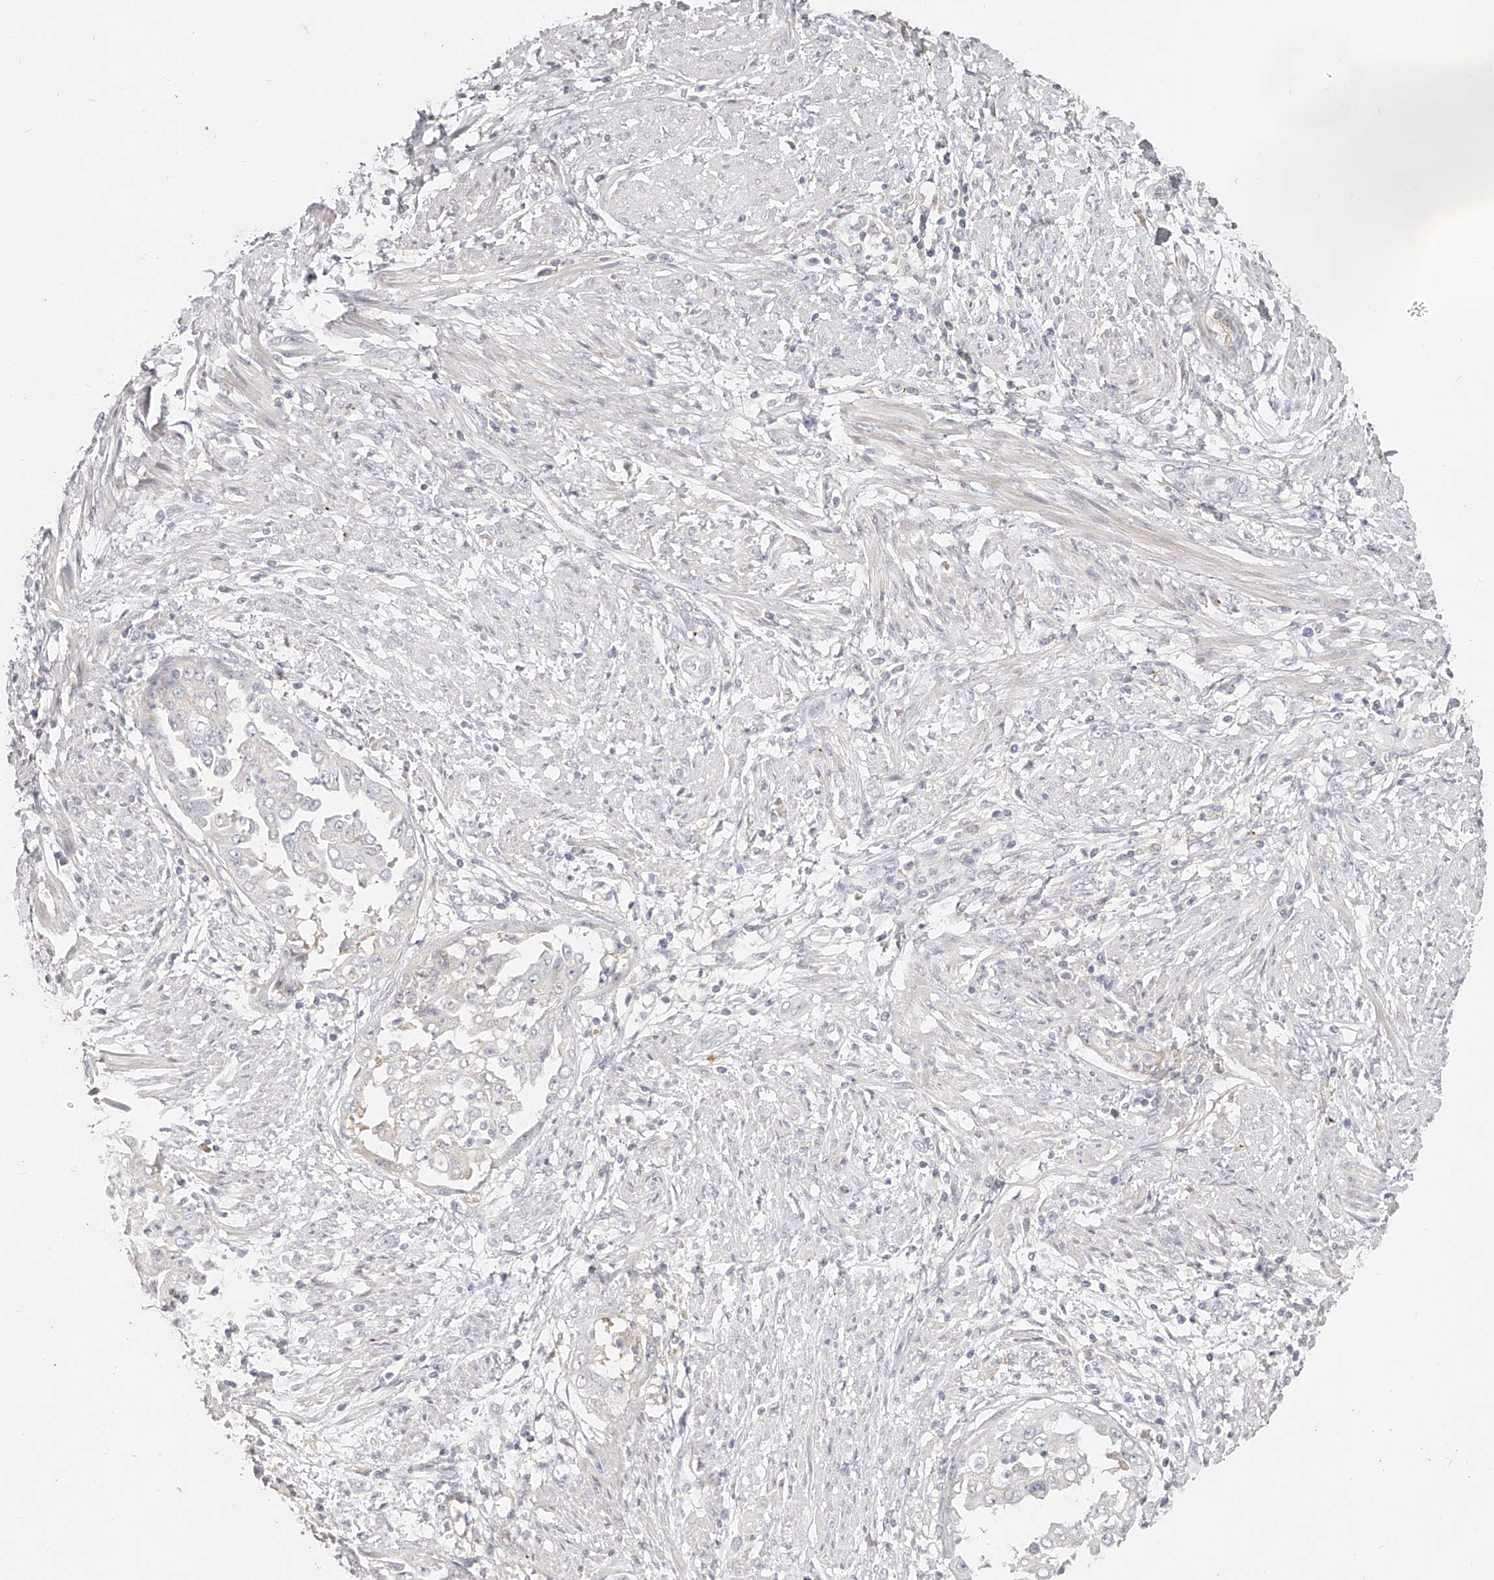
{"staining": {"intensity": "moderate", "quantity": "<25%", "location": "cytoplasmic/membranous"}, "tissue": "endometrial cancer", "cell_type": "Tumor cells", "image_type": "cancer", "snomed": [{"axis": "morphology", "description": "Adenocarcinoma, NOS"}, {"axis": "topography", "description": "Endometrium"}], "caption": "Immunohistochemistry photomicrograph of neoplastic tissue: adenocarcinoma (endometrial) stained using immunohistochemistry (IHC) exhibits low levels of moderate protein expression localized specifically in the cytoplasmic/membranous of tumor cells, appearing as a cytoplasmic/membranous brown color.", "gene": "ITGB3", "patient": {"sex": "female", "age": 85}}